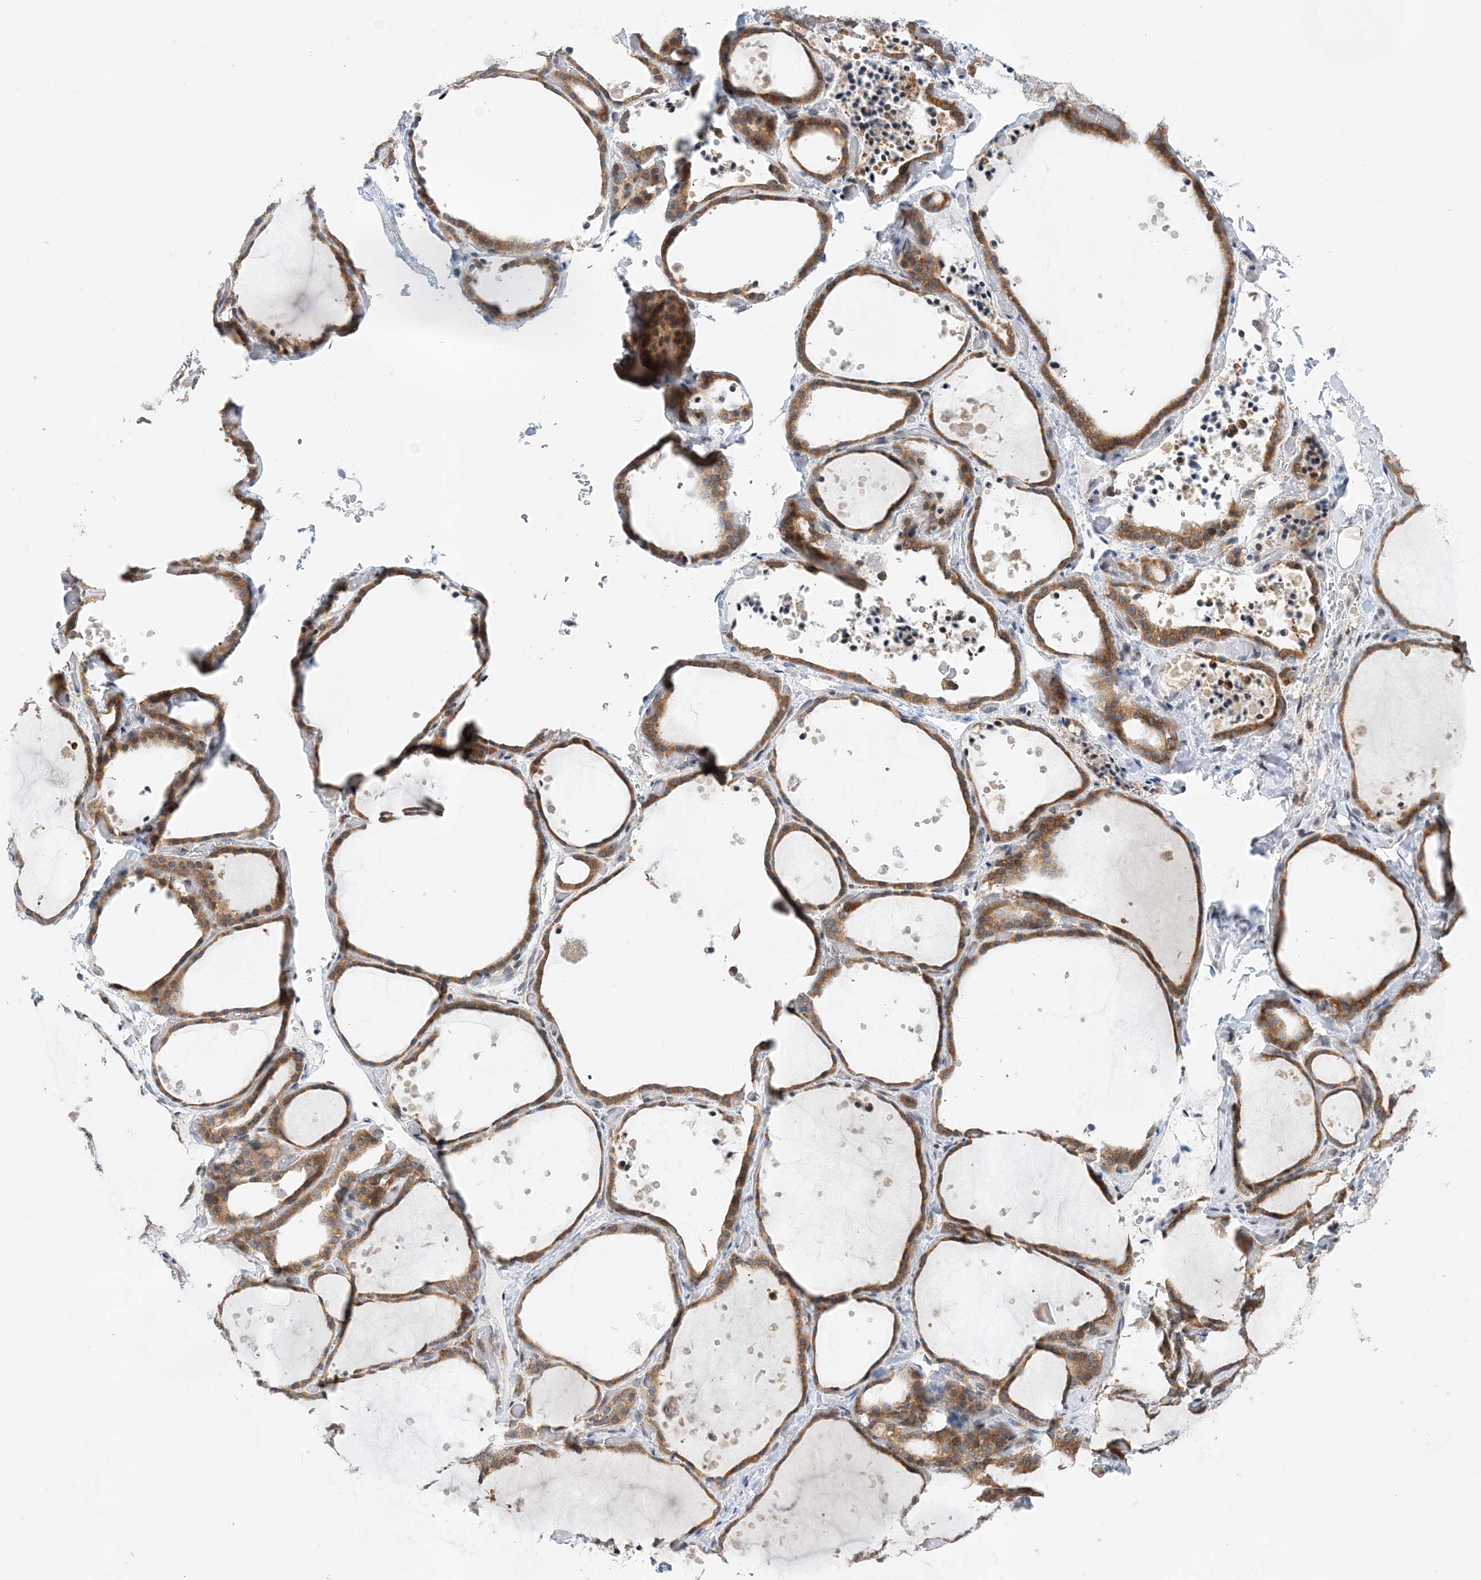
{"staining": {"intensity": "moderate", "quantity": ">75%", "location": "cytoplasmic/membranous"}, "tissue": "thyroid gland", "cell_type": "Glandular cells", "image_type": "normal", "snomed": [{"axis": "morphology", "description": "Normal tissue, NOS"}, {"axis": "topography", "description": "Thyroid gland"}], "caption": "Brown immunohistochemical staining in benign human thyroid gland demonstrates moderate cytoplasmic/membranous positivity in about >75% of glandular cells.", "gene": "LARP4B", "patient": {"sex": "female", "age": 44}}